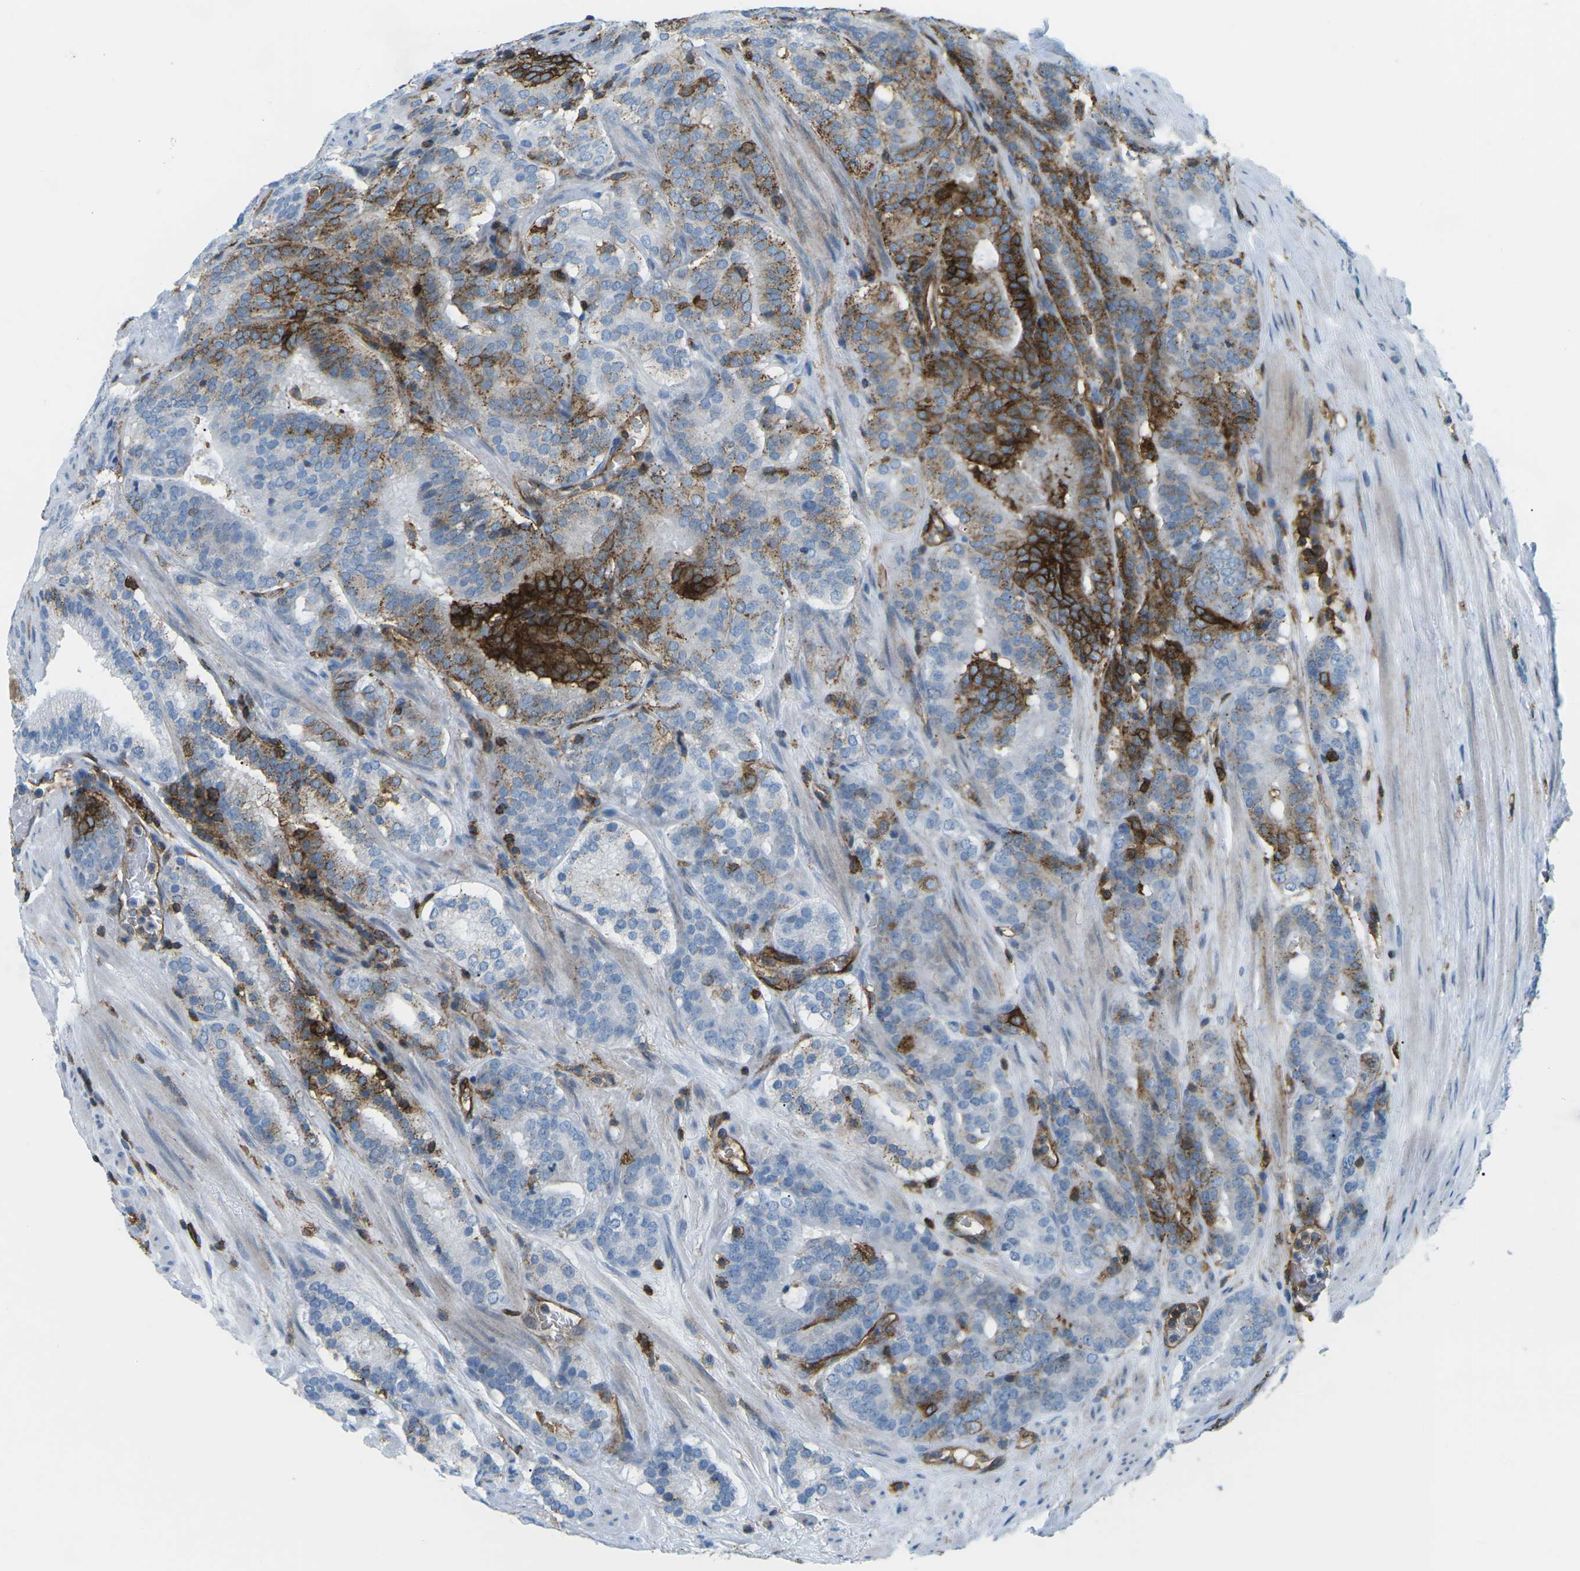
{"staining": {"intensity": "moderate", "quantity": "<25%", "location": "cytoplasmic/membranous"}, "tissue": "prostate cancer", "cell_type": "Tumor cells", "image_type": "cancer", "snomed": [{"axis": "morphology", "description": "Adenocarcinoma, Low grade"}, {"axis": "topography", "description": "Prostate"}], "caption": "DAB immunohistochemical staining of prostate cancer reveals moderate cytoplasmic/membranous protein staining in about <25% of tumor cells.", "gene": "HLA-B", "patient": {"sex": "male", "age": 69}}